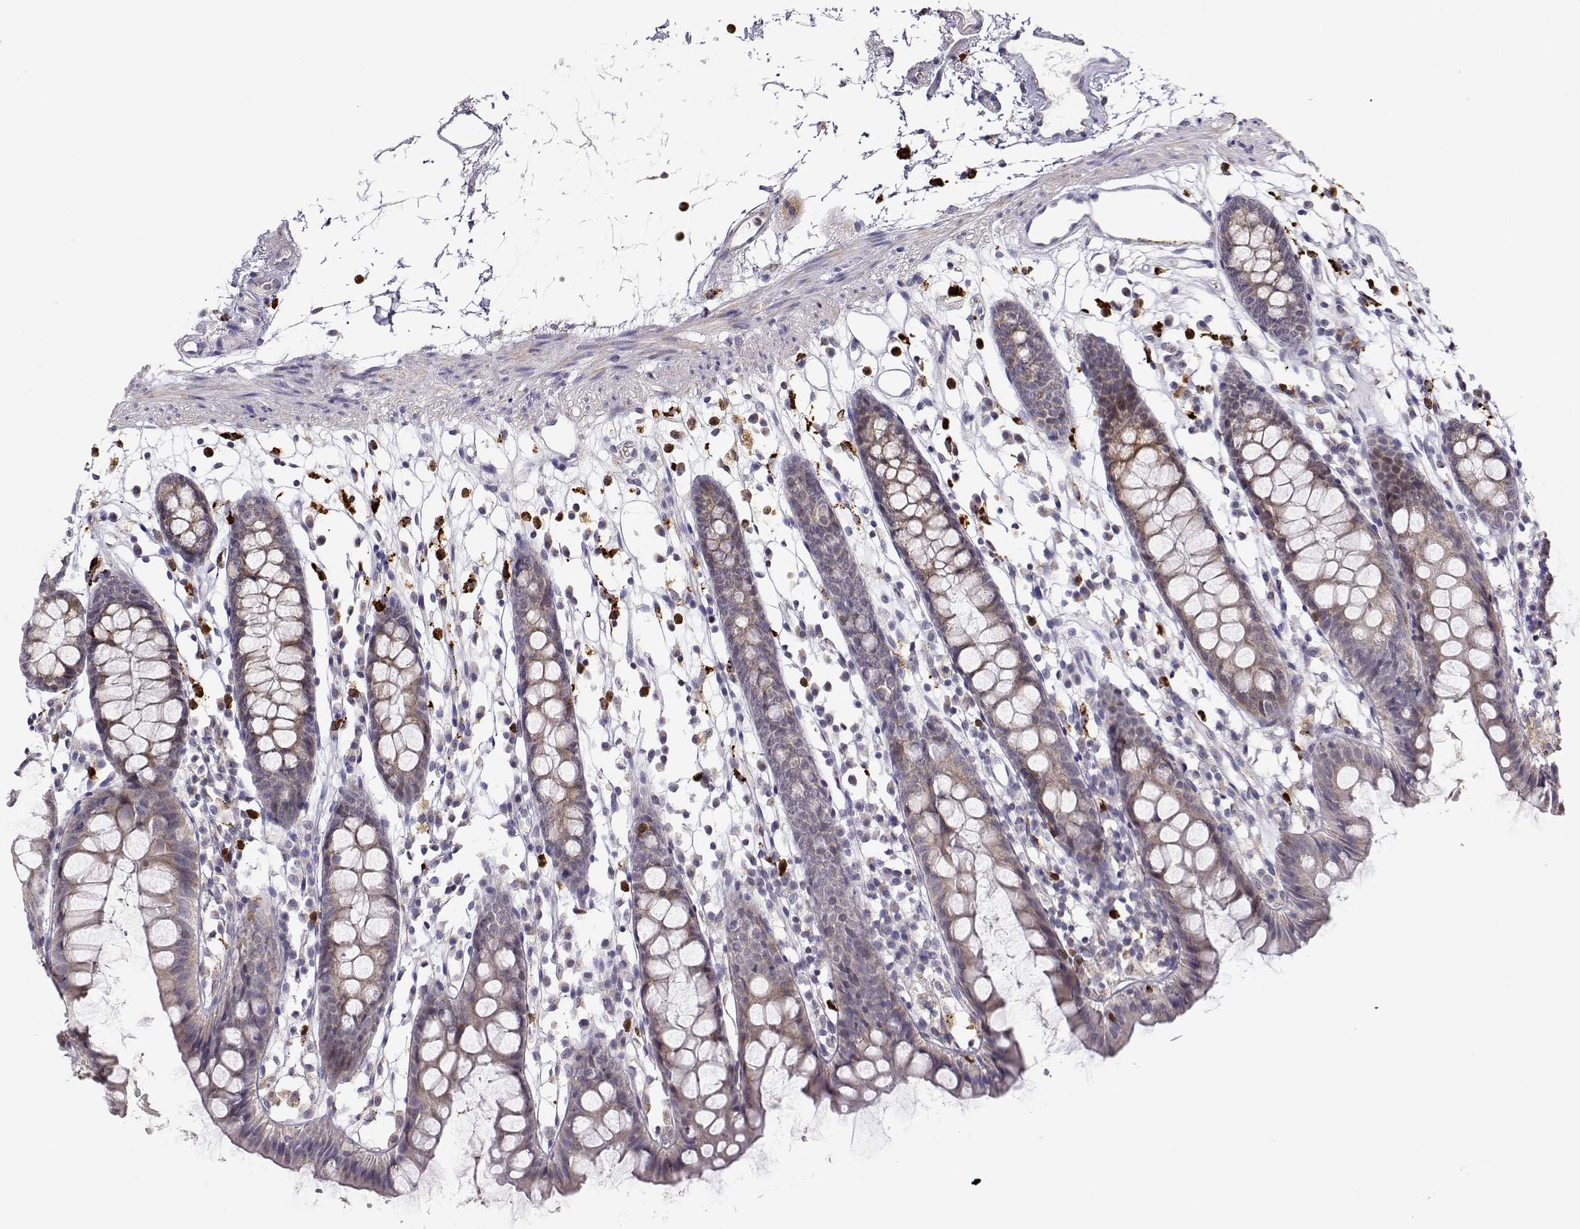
{"staining": {"intensity": "negative", "quantity": "none", "location": "none"}, "tissue": "colon", "cell_type": "Endothelial cells", "image_type": "normal", "snomed": [{"axis": "morphology", "description": "Normal tissue, NOS"}, {"axis": "topography", "description": "Colon"}], "caption": "Immunohistochemistry of normal colon demonstrates no expression in endothelial cells.", "gene": "EXOG", "patient": {"sex": "male", "age": 47}}